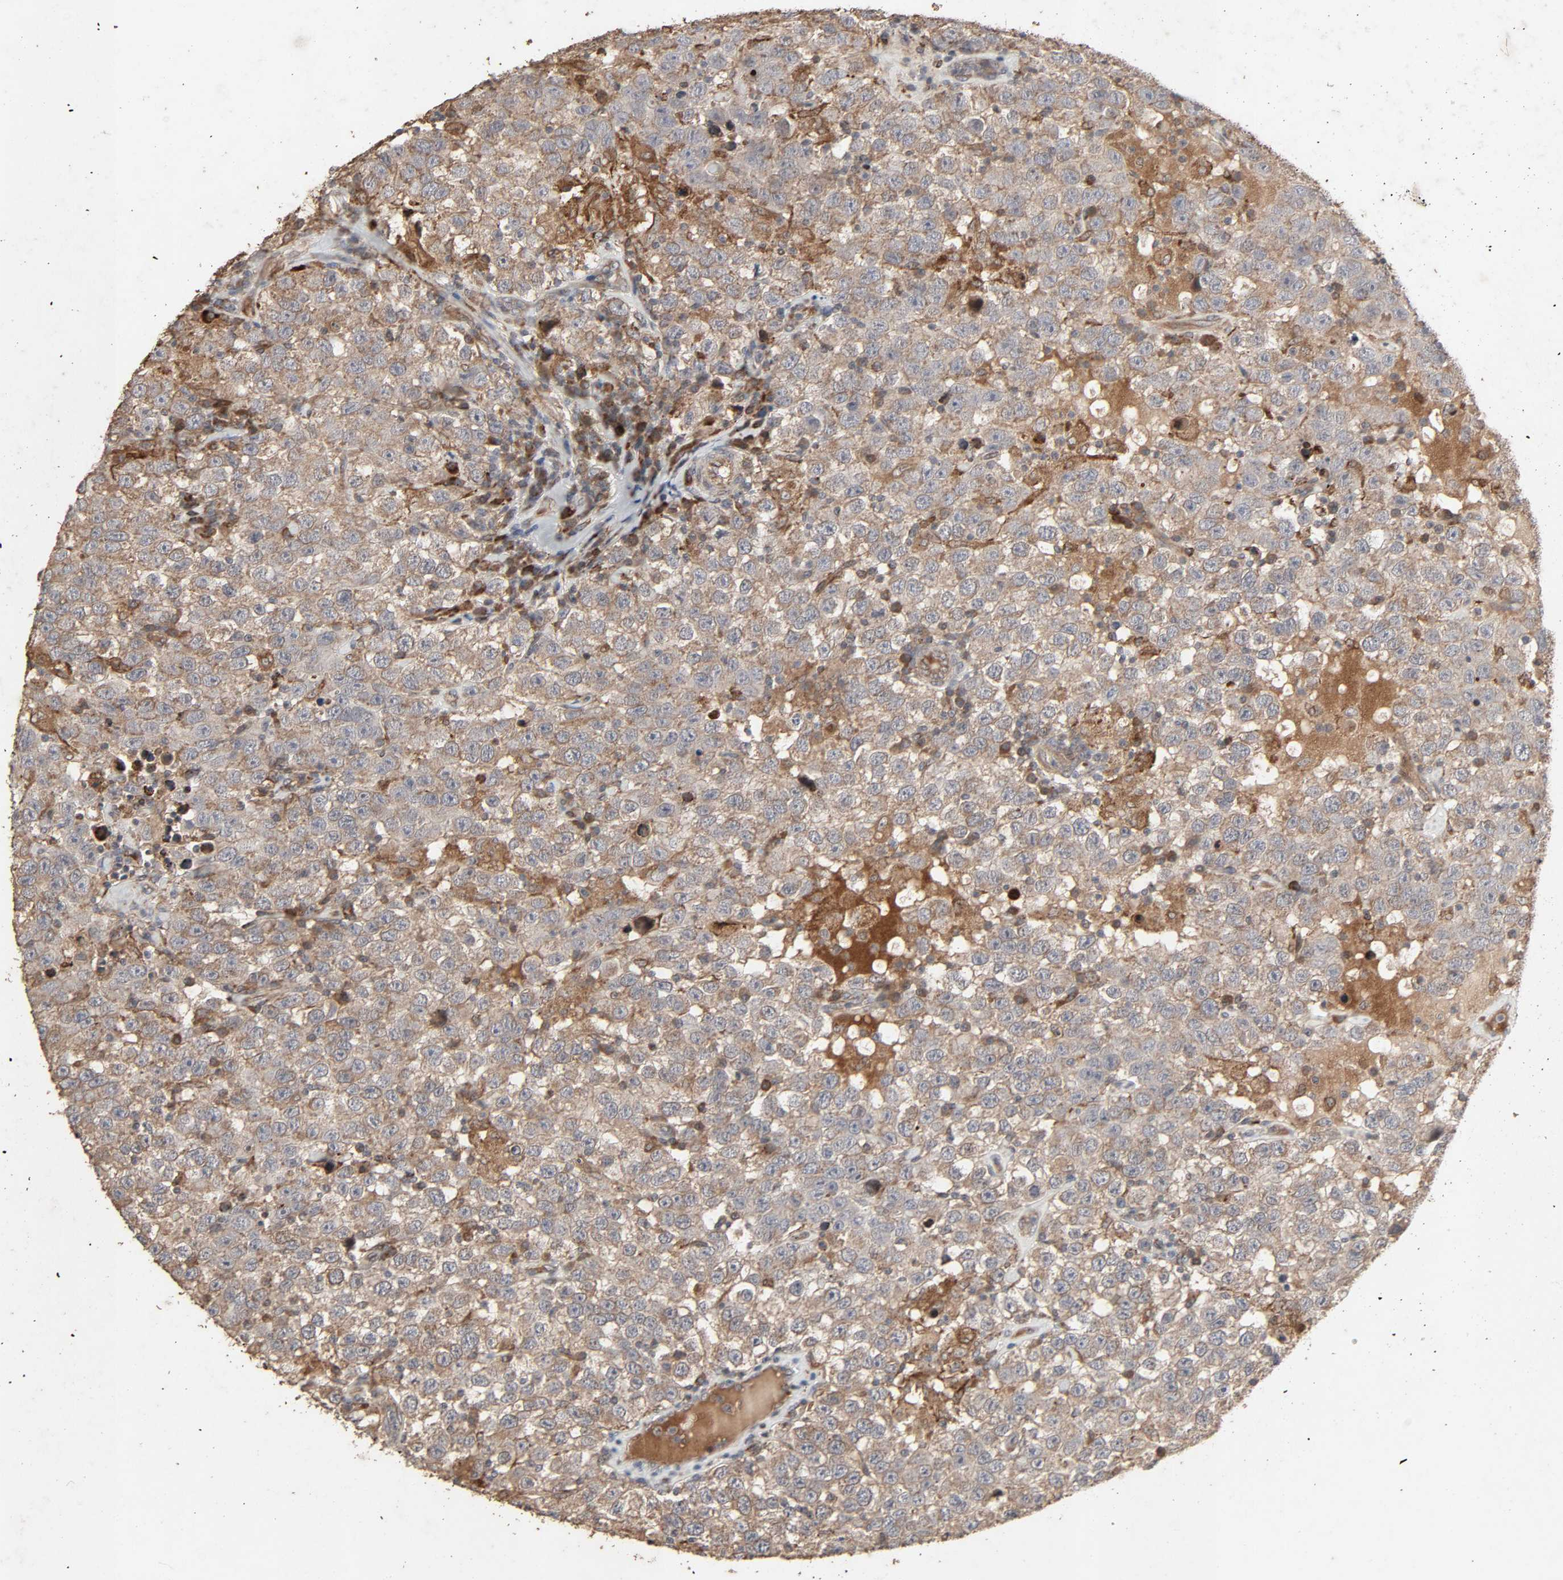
{"staining": {"intensity": "weak", "quantity": ">75%", "location": "cytoplasmic/membranous"}, "tissue": "testis cancer", "cell_type": "Tumor cells", "image_type": "cancer", "snomed": [{"axis": "morphology", "description": "Seminoma, NOS"}, {"axis": "topography", "description": "Testis"}], "caption": "Weak cytoplasmic/membranous protein expression is present in about >75% of tumor cells in testis cancer. (DAB (3,3'-diaminobenzidine) IHC, brown staining for protein, blue staining for nuclei).", "gene": "ADCY4", "patient": {"sex": "male", "age": 41}}